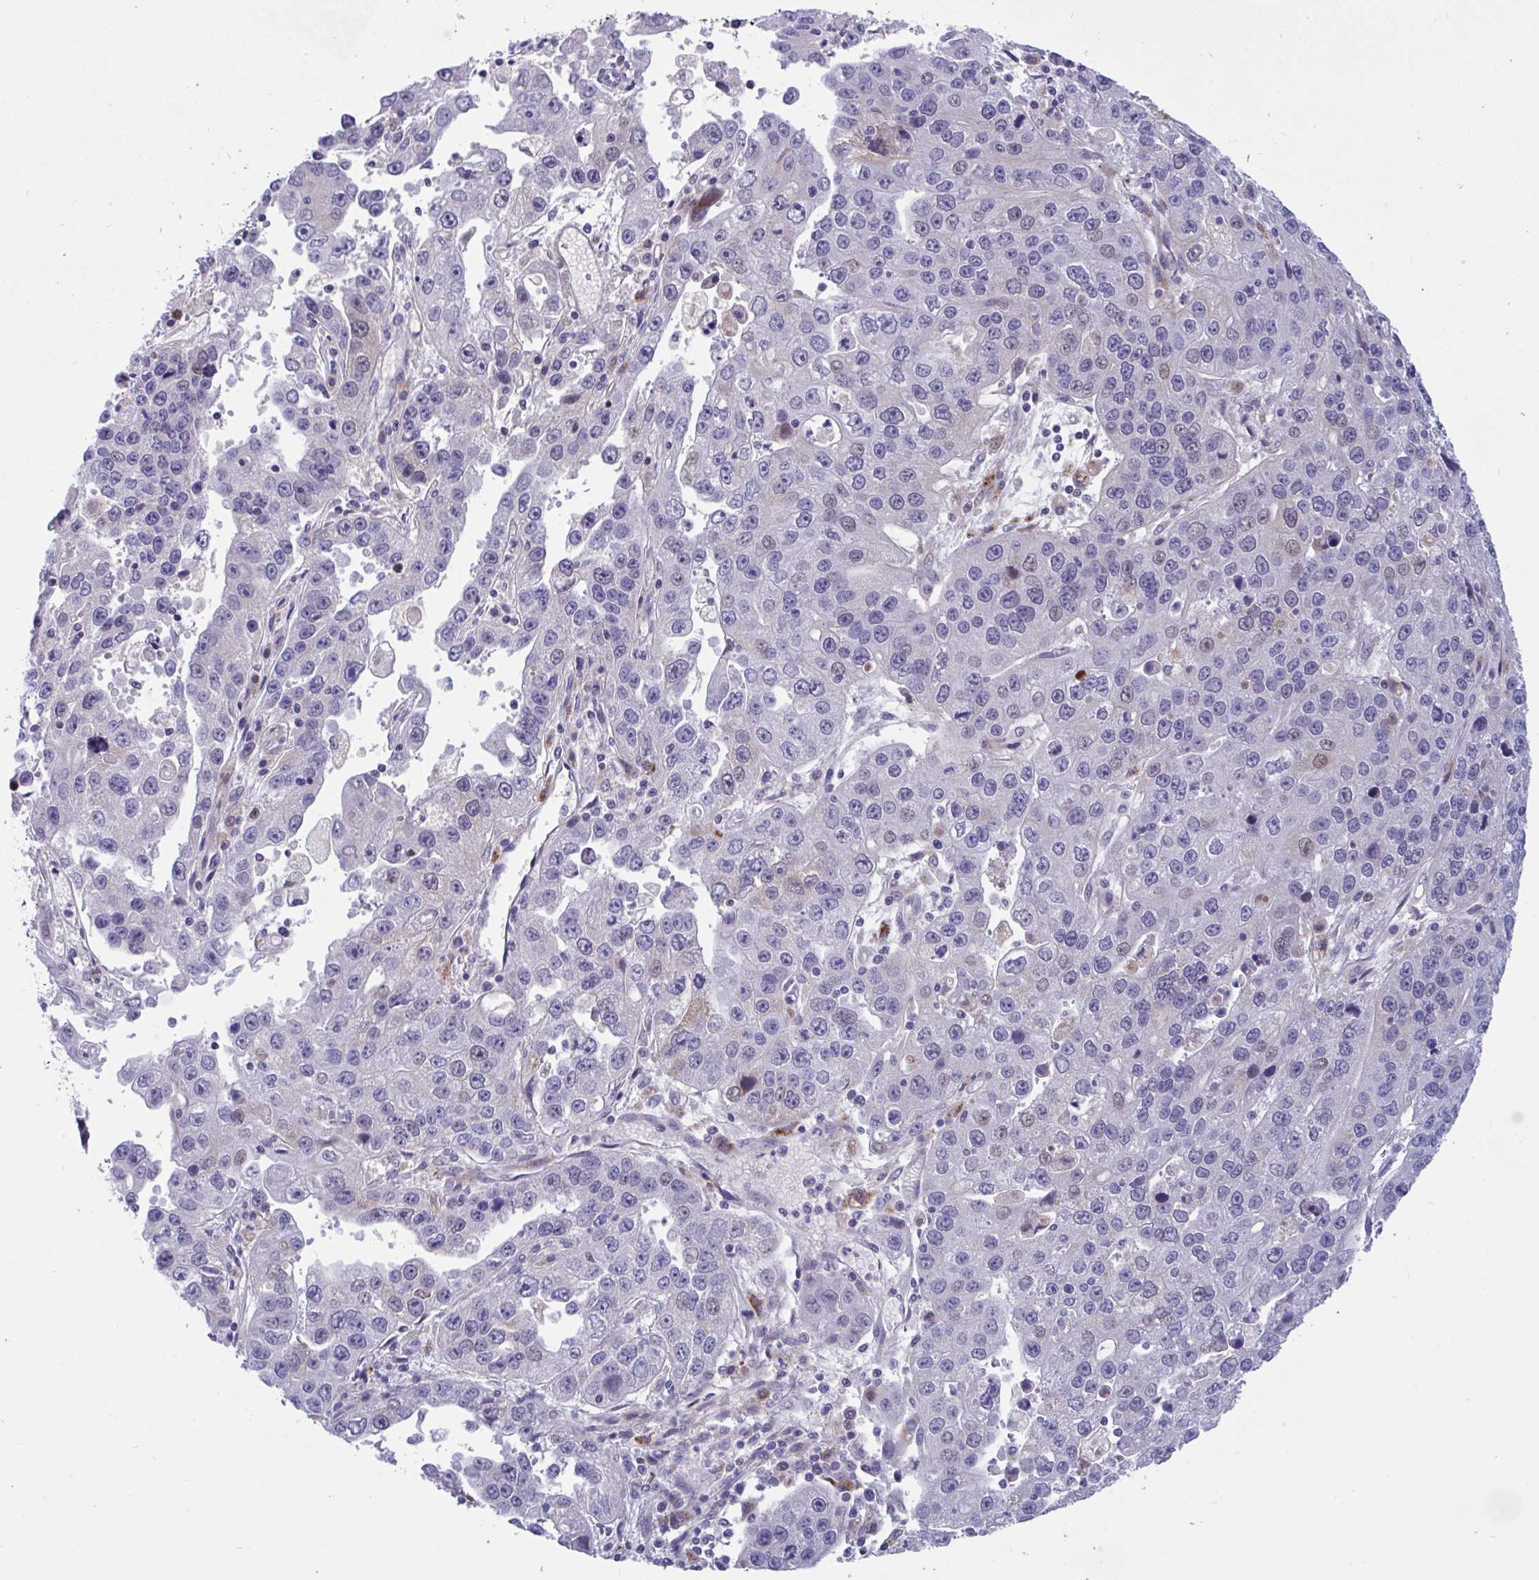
{"staining": {"intensity": "negative", "quantity": "none", "location": "none"}, "tissue": "endometrial cancer", "cell_type": "Tumor cells", "image_type": "cancer", "snomed": [{"axis": "morphology", "description": "Adenocarcinoma, NOS"}, {"axis": "topography", "description": "Uterus"}], "caption": "An immunohistochemistry (IHC) histopathology image of endometrial cancer (adenocarcinoma) is shown. There is no staining in tumor cells of endometrial cancer (adenocarcinoma).", "gene": "FAM219B", "patient": {"sex": "female", "age": 62}}